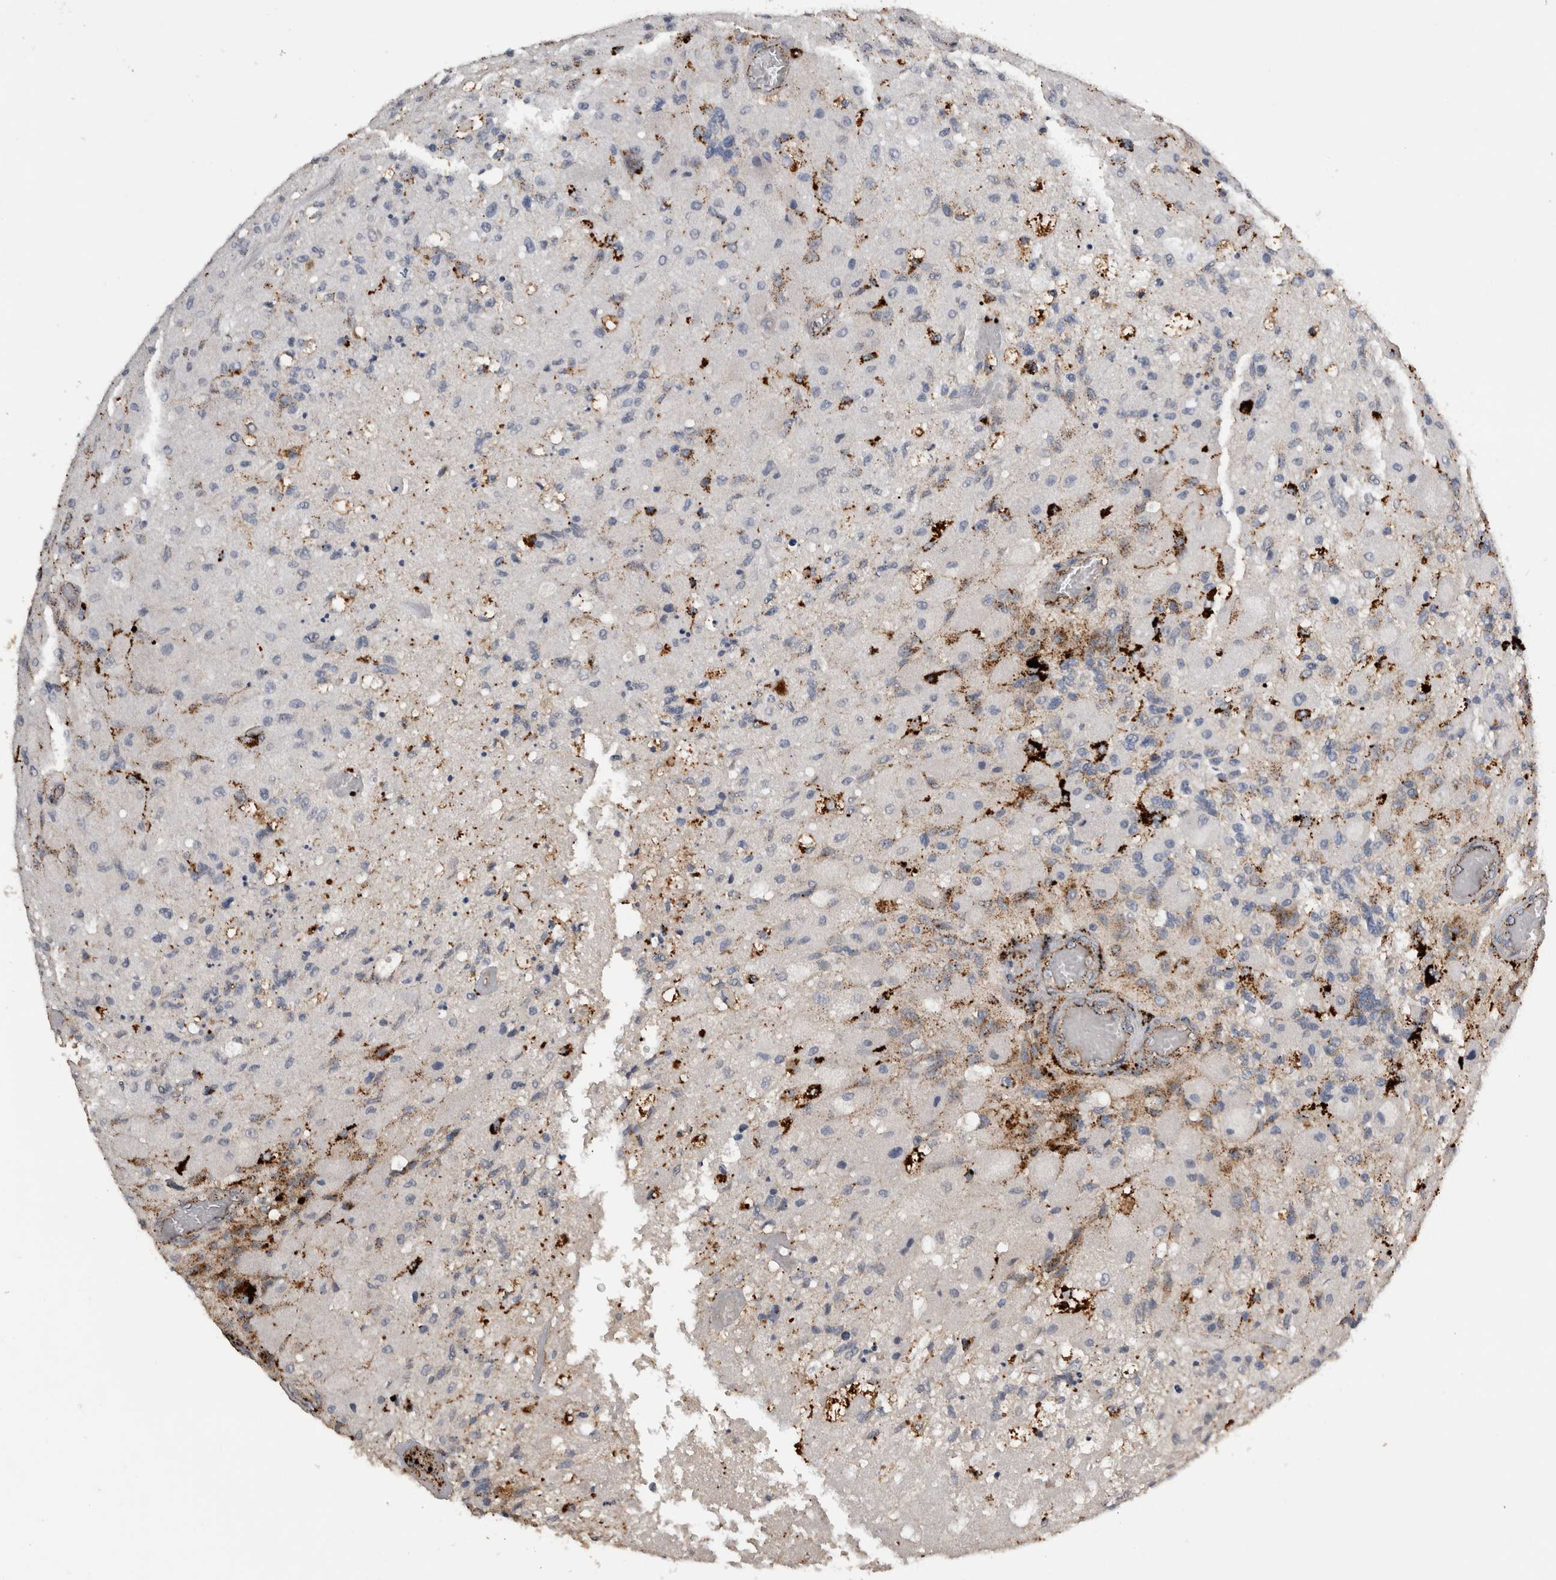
{"staining": {"intensity": "negative", "quantity": "none", "location": "none"}, "tissue": "glioma", "cell_type": "Tumor cells", "image_type": "cancer", "snomed": [{"axis": "morphology", "description": "Normal tissue, NOS"}, {"axis": "morphology", "description": "Glioma, malignant, High grade"}, {"axis": "topography", "description": "Cerebral cortex"}], "caption": "This micrograph is of glioma stained with IHC to label a protein in brown with the nuclei are counter-stained blue. There is no expression in tumor cells. (Immunohistochemistry, brightfield microscopy, high magnification).", "gene": "CTSZ", "patient": {"sex": "male", "age": 77}}